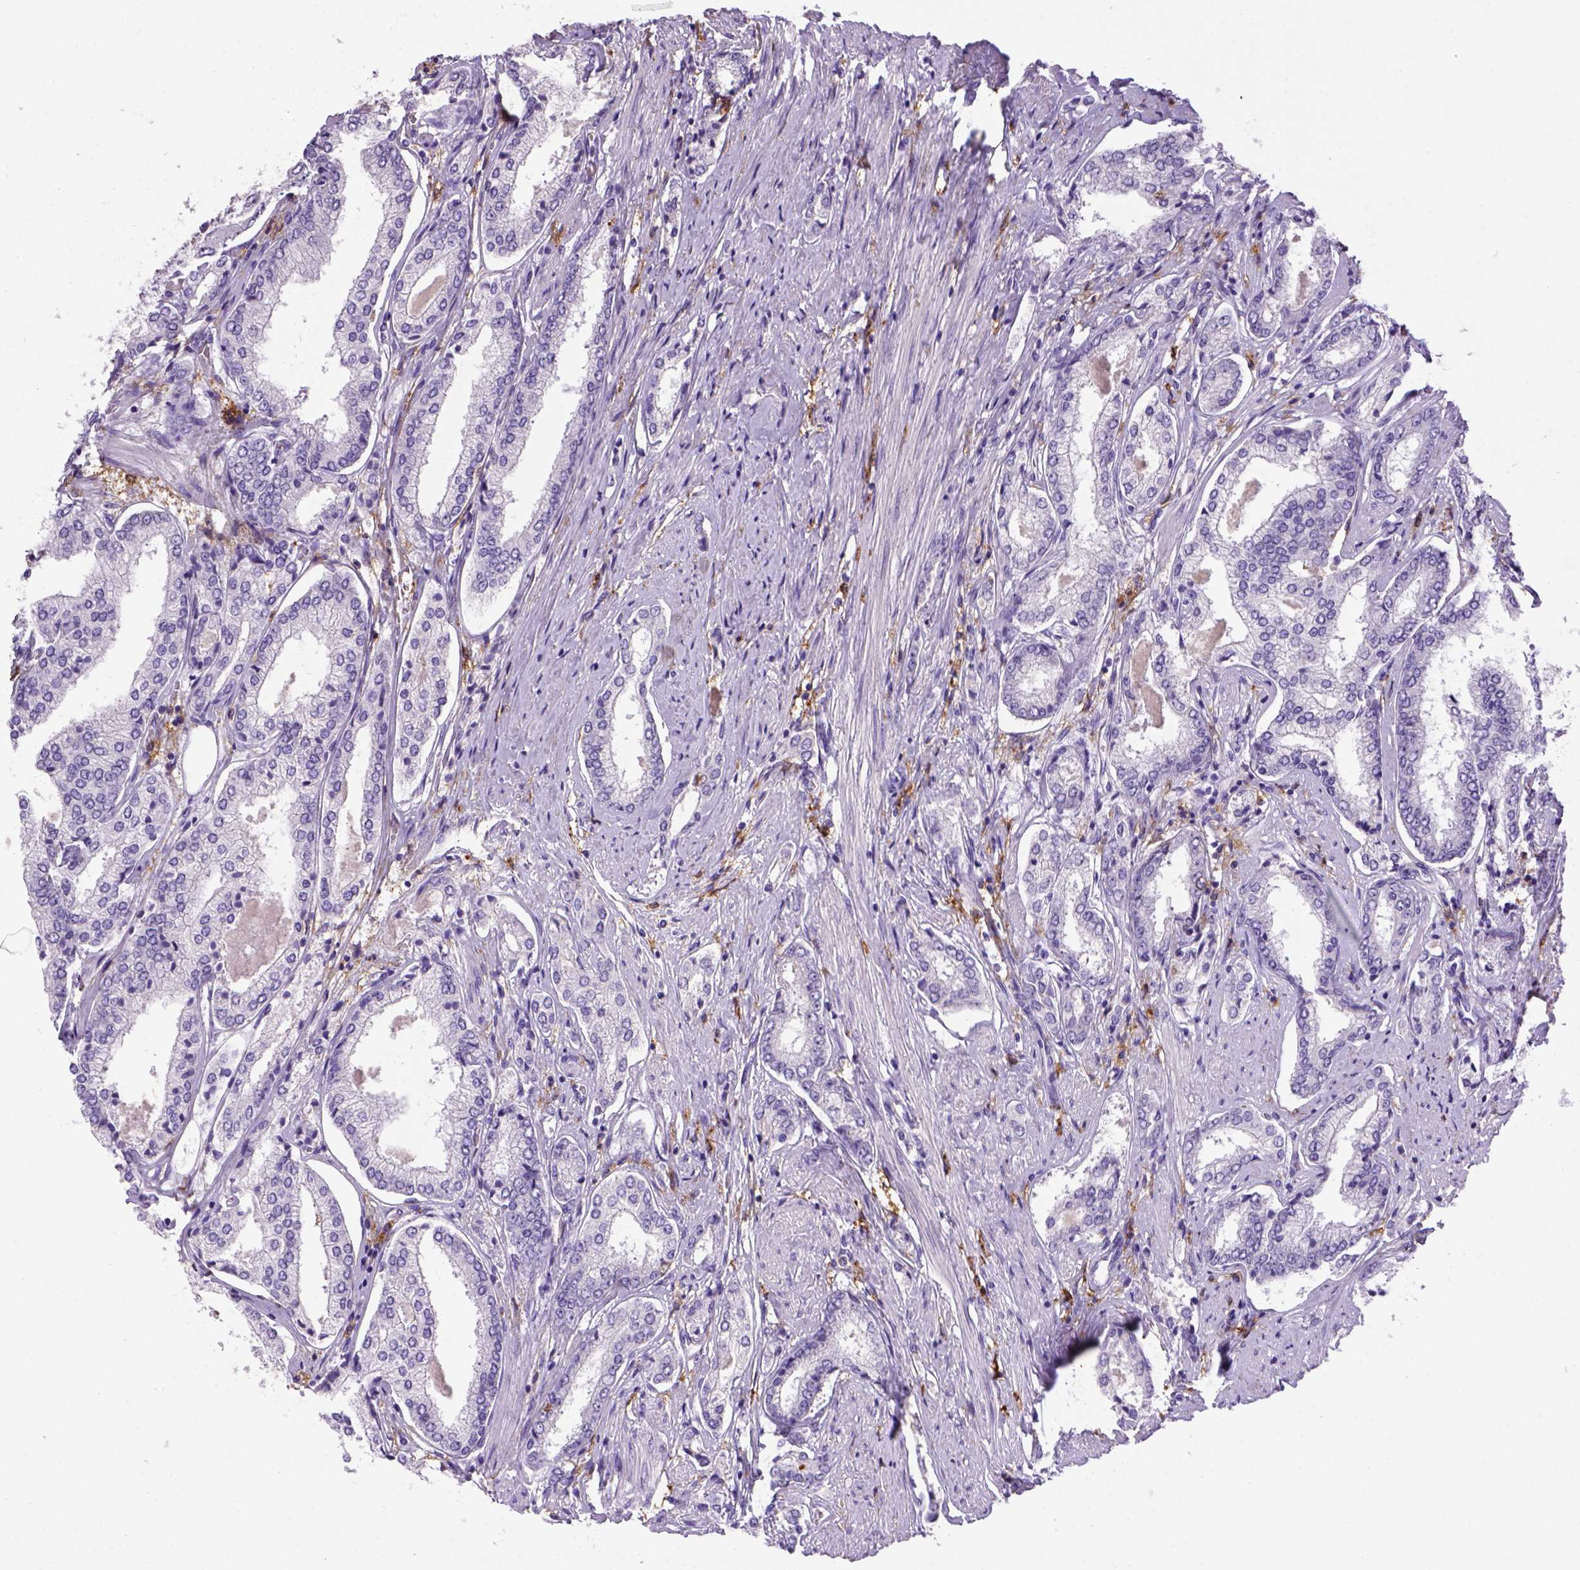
{"staining": {"intensity": "negative", "quantity": "none", "location": "none"}, "tissue": "prostate cancer", "cell_type": "Tumor cells", "image_type": "cancer", "snomed": [{"axis": "morphology", "description": "Adenocarcinoma, NOS"}, {"axis": "topography", "description": "Prostate"}], "caption": "A photomicrograph of prostate cancer (adenocarcinoma) stained for a protein exhibits no brown staining in tumor cells.", "gene": "CD14", "patient": {"sex": "male", "age": 63}}